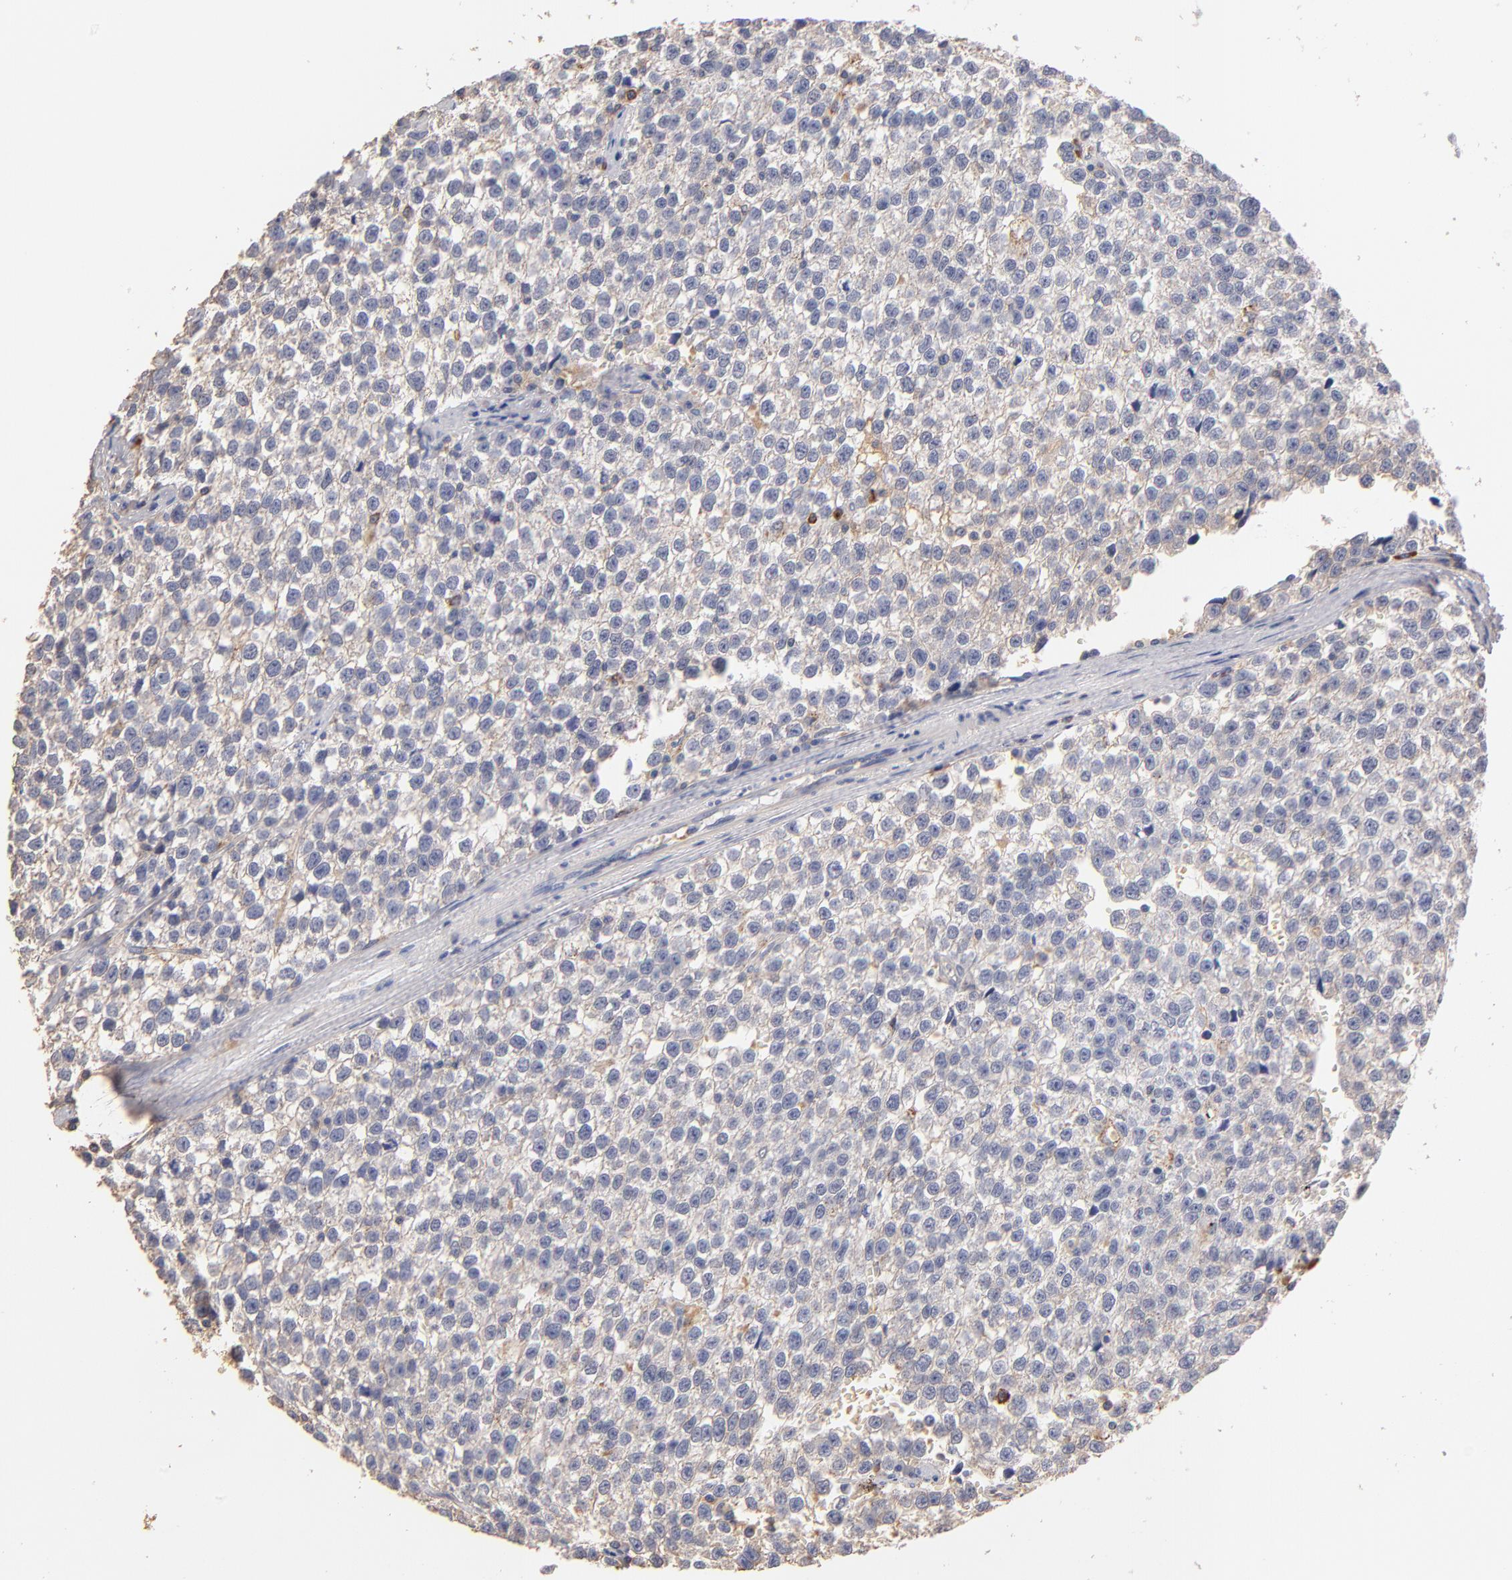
{"staining": {"intensity": "weak", "quantity": ">75%", "location": "cytoplasmic/membranous"}, "tissue": "testis cancer", "cell_type": "Tumor cells", "image_type": "cancer", "snomed": [{"axis": "morphology", "description": "Seminoma, NOS"}, {"axis": "topography", "description": "Testis"}], "caption": "Immunohistochemistry photomicrograph of human testis cancer (seminoma) stained for a protein (brown), which shows low levels of weak cytoplasmic/membranous positivity in about >75% of tumor cells.", "gene": "RO60", "patient": {"sex": "male", "age": 35}}